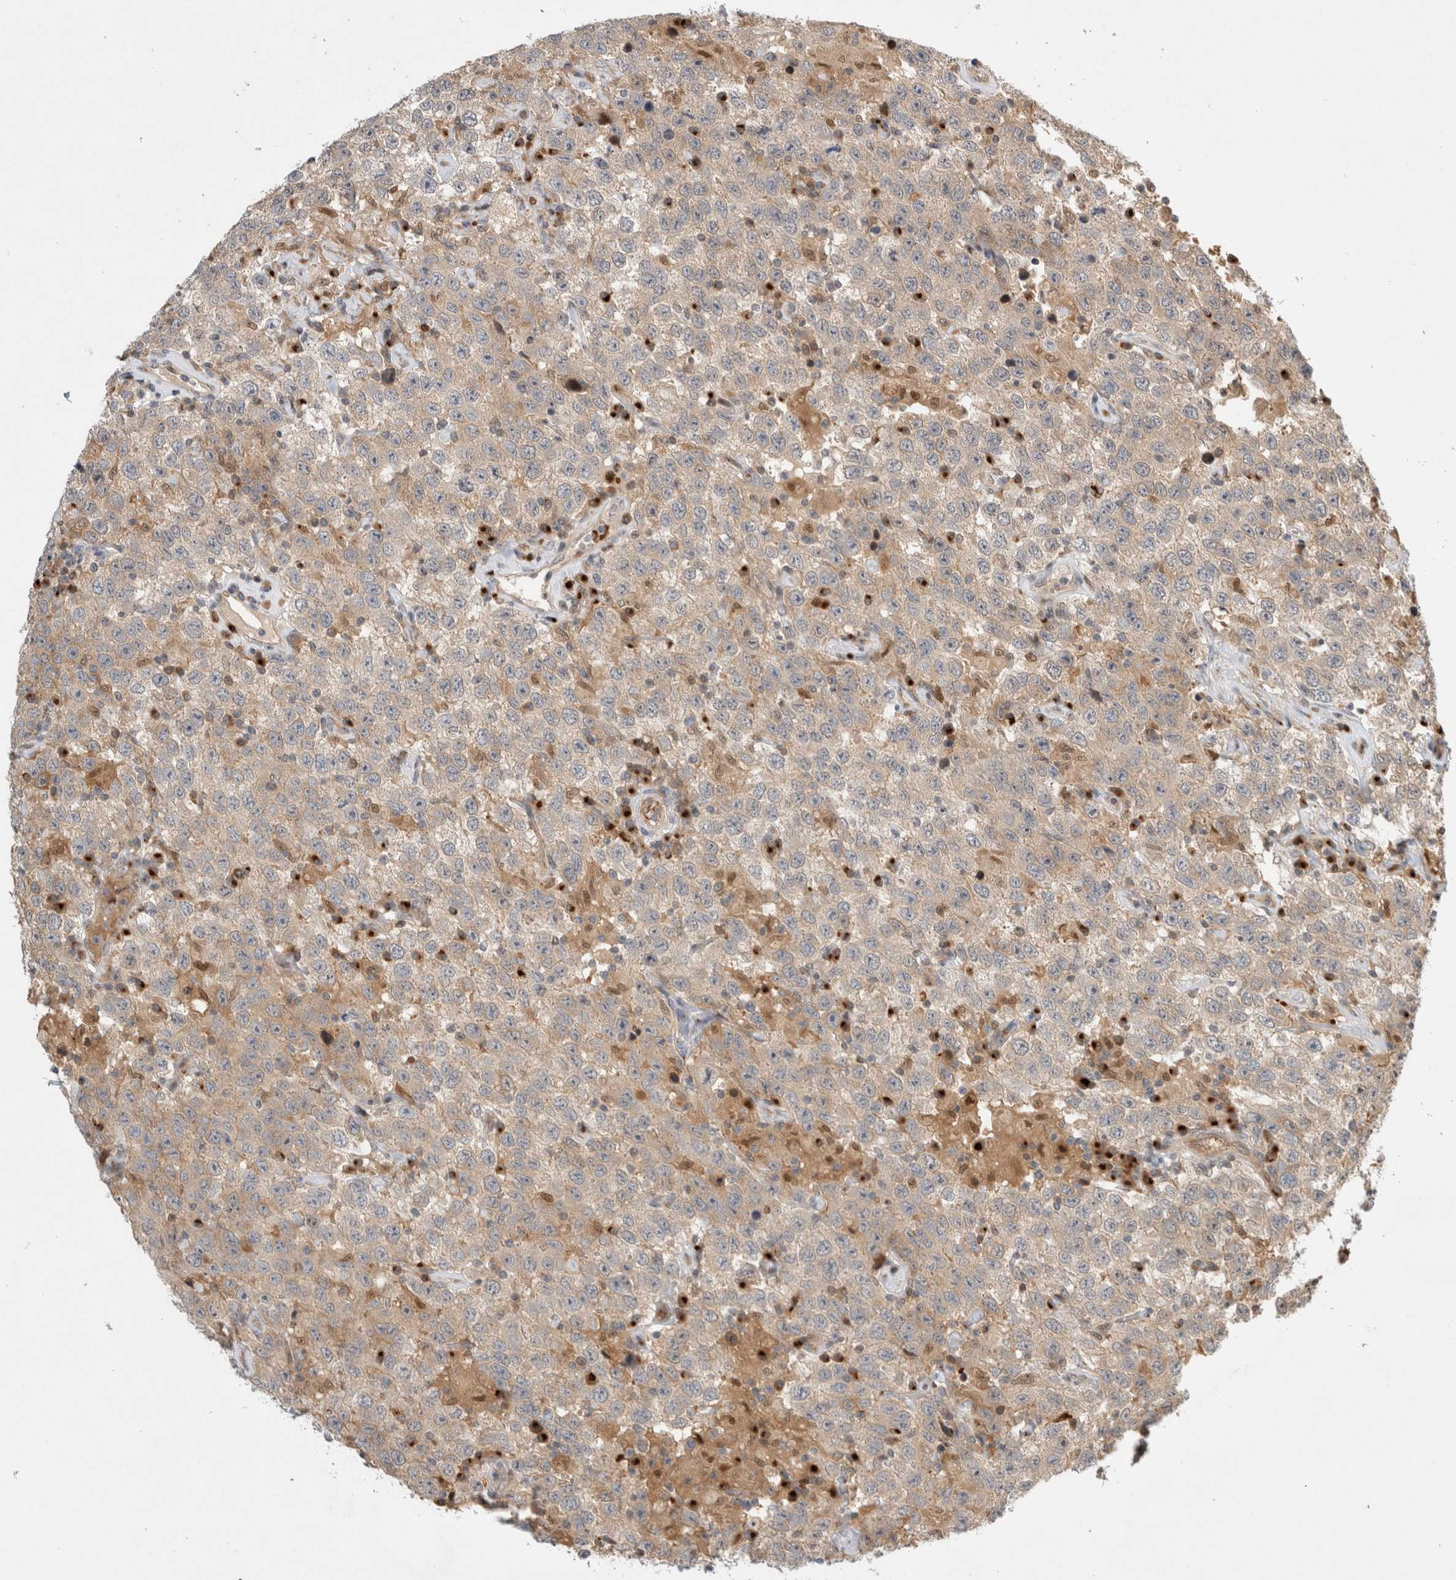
{"staining": {"intensity": "weak", "quantity": "25%-75%", "location": "cytoplasmic/membranous"}, "tissue": "testis cancer", "cell_type": "Tumor cells", "image_type": "cancer", "snomed": [{"axis": "morphology", "description": "Seminoma, NOS"}, {"axis": "topography", "description": "Testis"}], "caption": "Immunohistochemistry of human testis cancer (seminoma) reveals low levels of weak cytoplasmic/membranous staining in approximately 25%-75% of tumor cells. The staining was performed using DAB, with brown indicating positive protein expression. Nuclei are stained blue with hematoxylin.", "gene": "OTUD6B", "patient": {"sex": "male", "age": 41}}